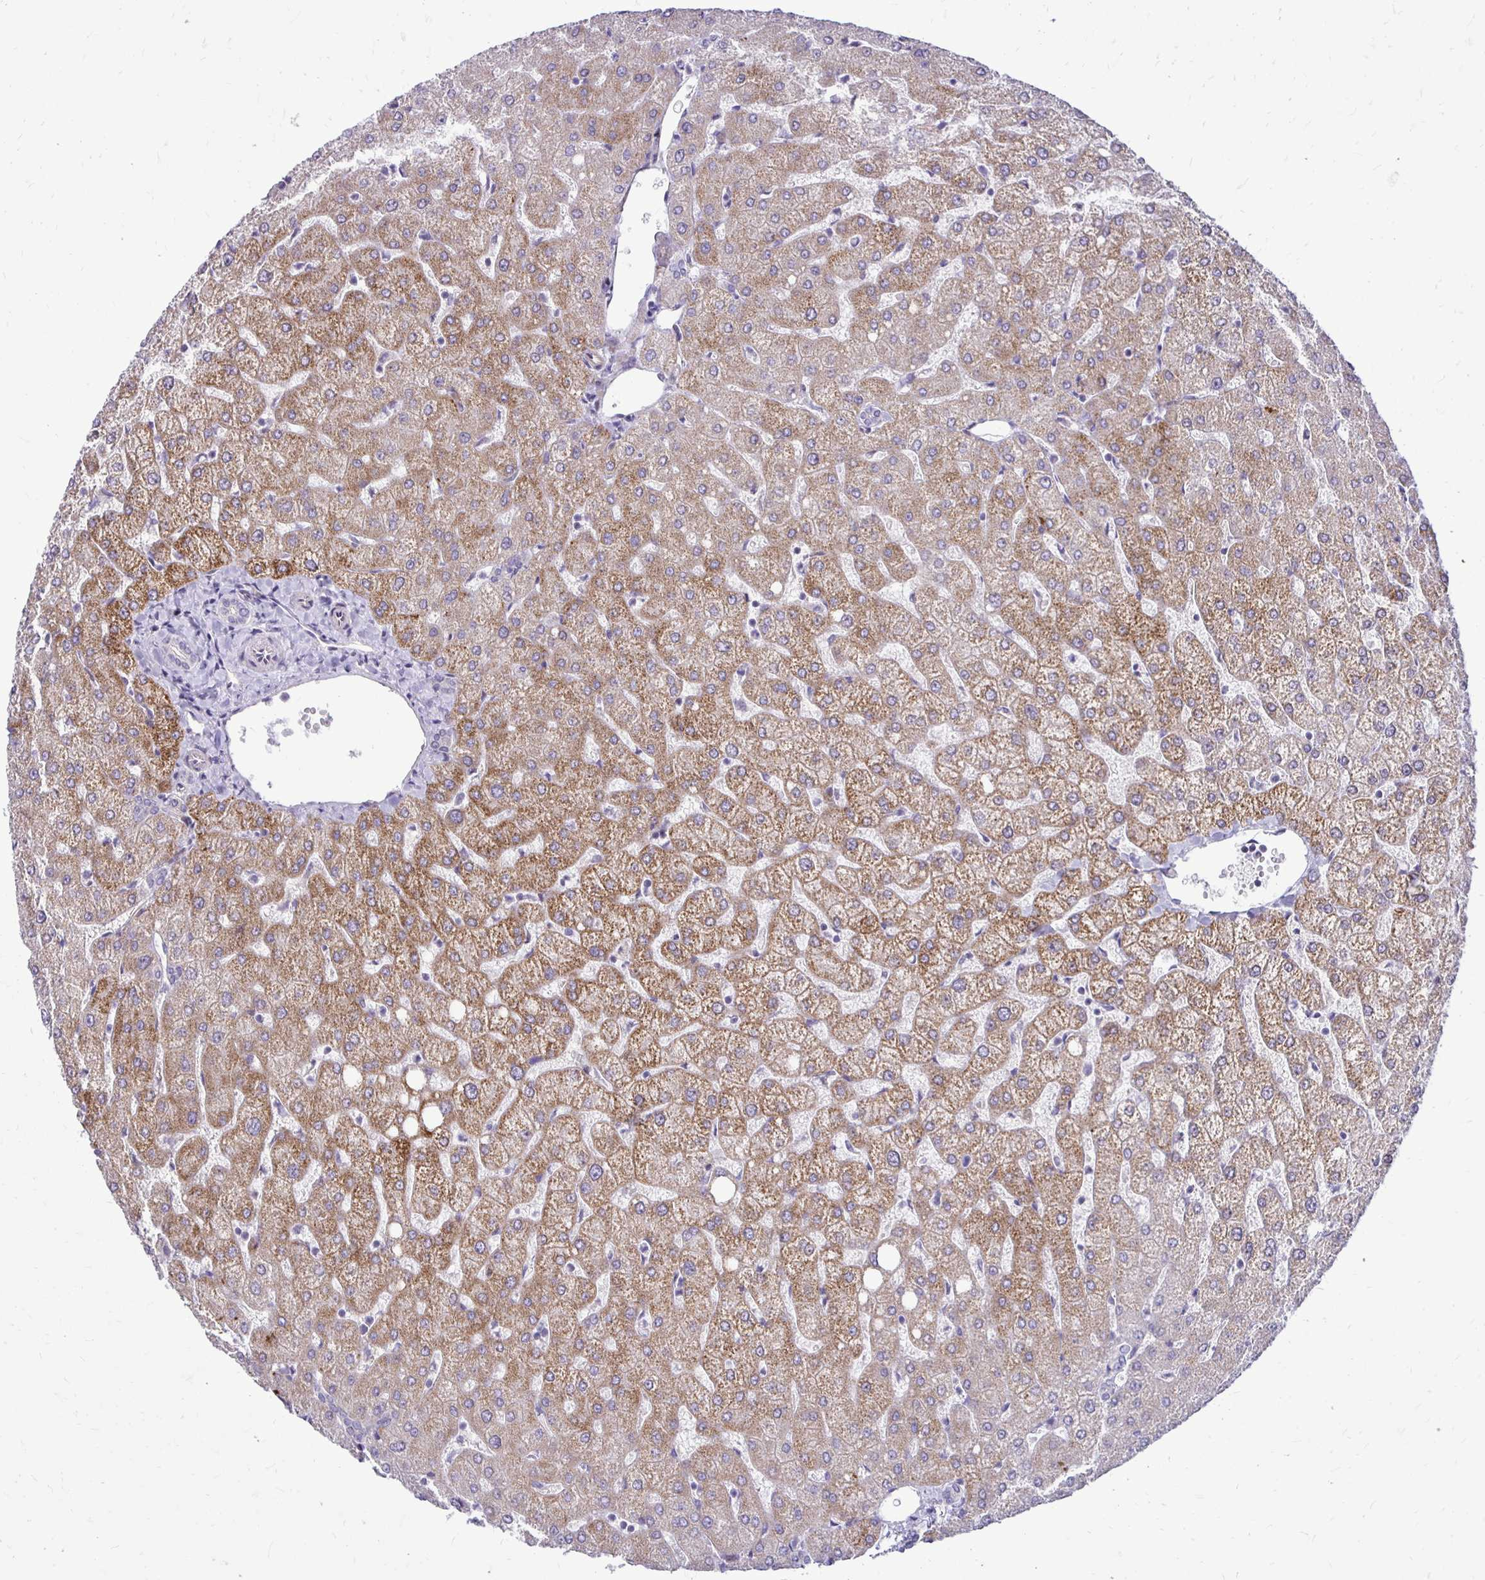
{"staining": {"intensity": "negative", "quantity": "none", "location": "none"}, "tissue": "liver", "cell_type": "Cholangiocytes", "image_type": "normal", "snomed": [{"axis": "morphology", "description": "Normal tissue, NOS"}, {"axis": "topography", "description": "Liver"}], "caption": "Immunohistochemical staining of benign liver exhibits no significant staining in cholangiocytes. (Brightfield microscopy of DAB (3,3'-diaminobenzidine) immunohistochemistry at high magnification).", "gene": "GAS2", "patient": {"sex": "female", "age": 54}}